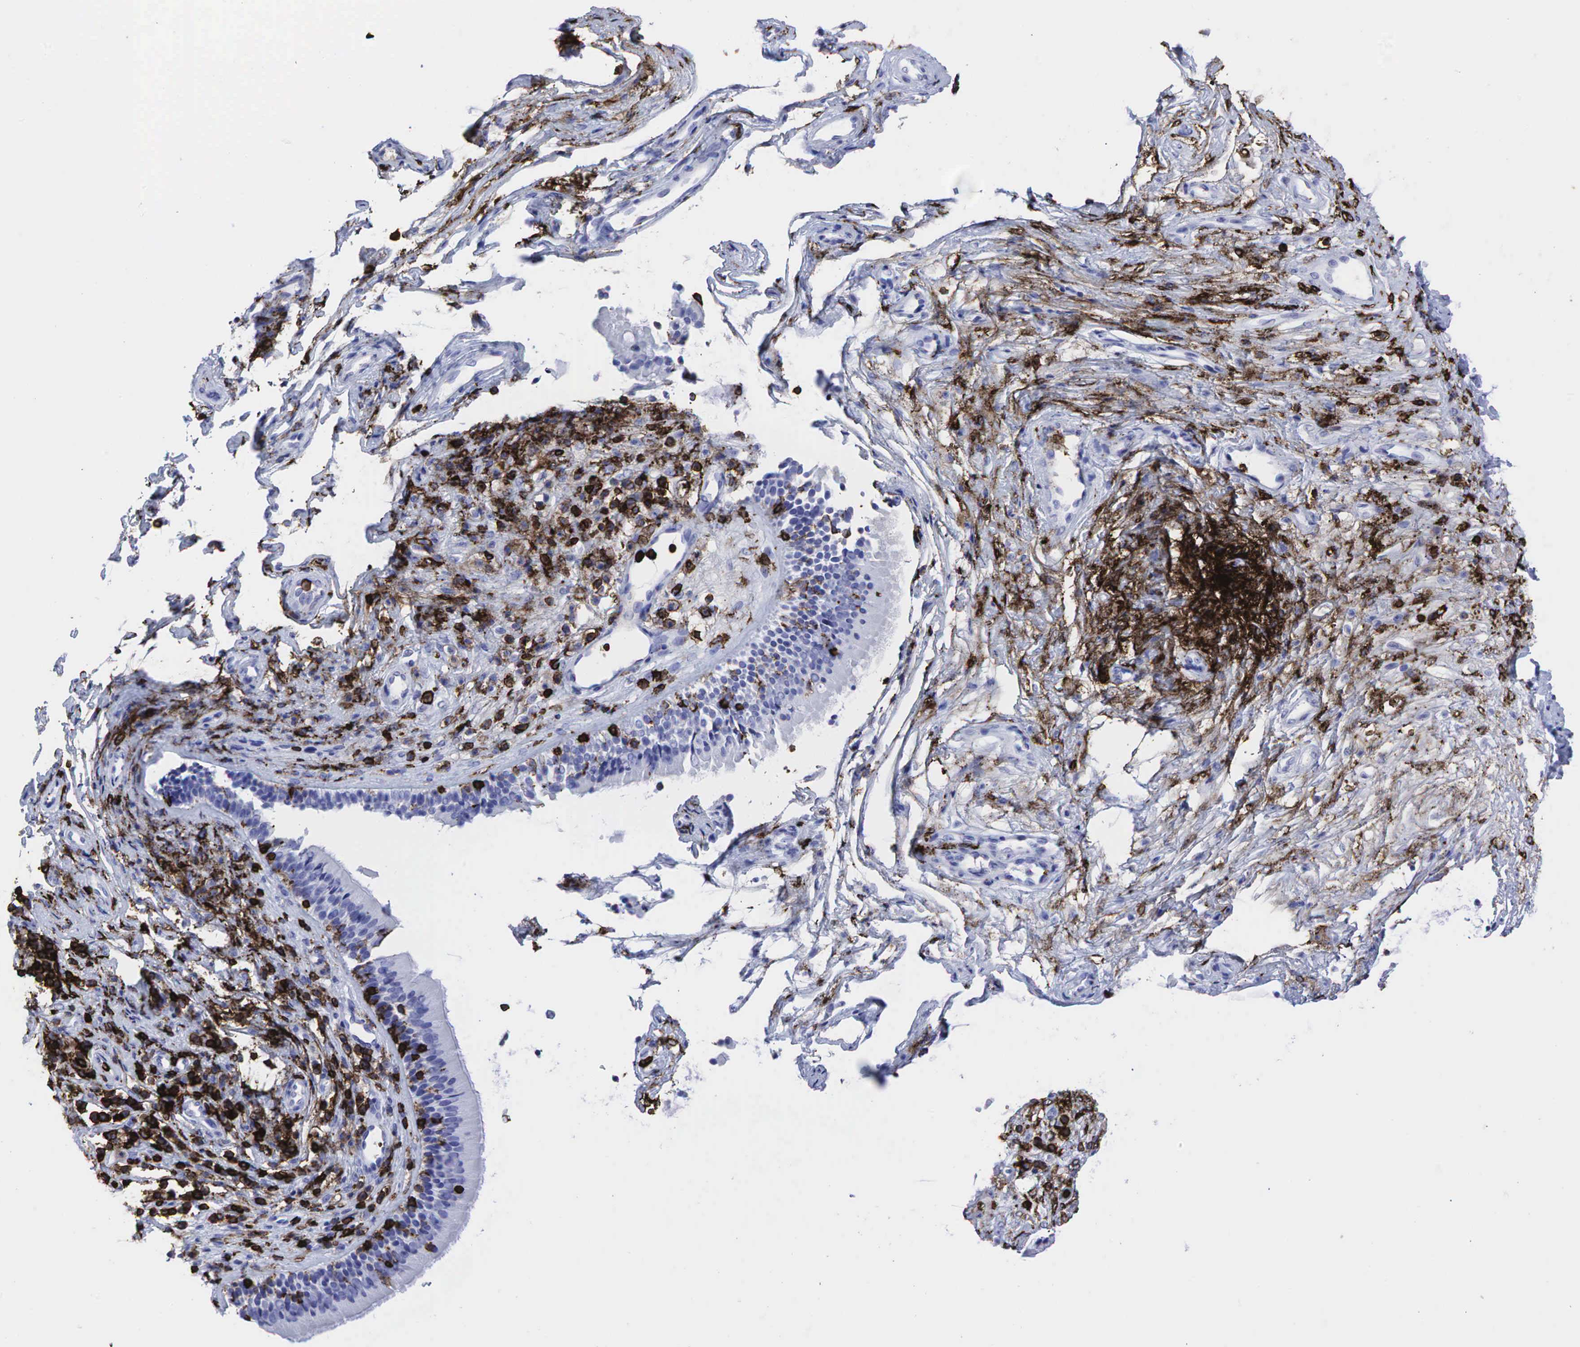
{"staining": {"intensity": "negative", "quantity": "none", "location": "none"}, "tissue": "nasopharynx", "cell_type": "Respiratory epithelial cells", "image_type": "normal", "snomed": [{"axis": "morphology", "description": "Normal tissue, NOS"}, {"axis": "topography", "description": "Nasopharynx"}], "caption": "The histopathology image reveals no significant expression in respiratory epithelial cells of nasopharynx. The staining is performed using DAB brown chromogen with nuclei counter-stained in using hematoxylin.", "gene": "PTPRC", "patient": {"sex": "male", "age": 63}}